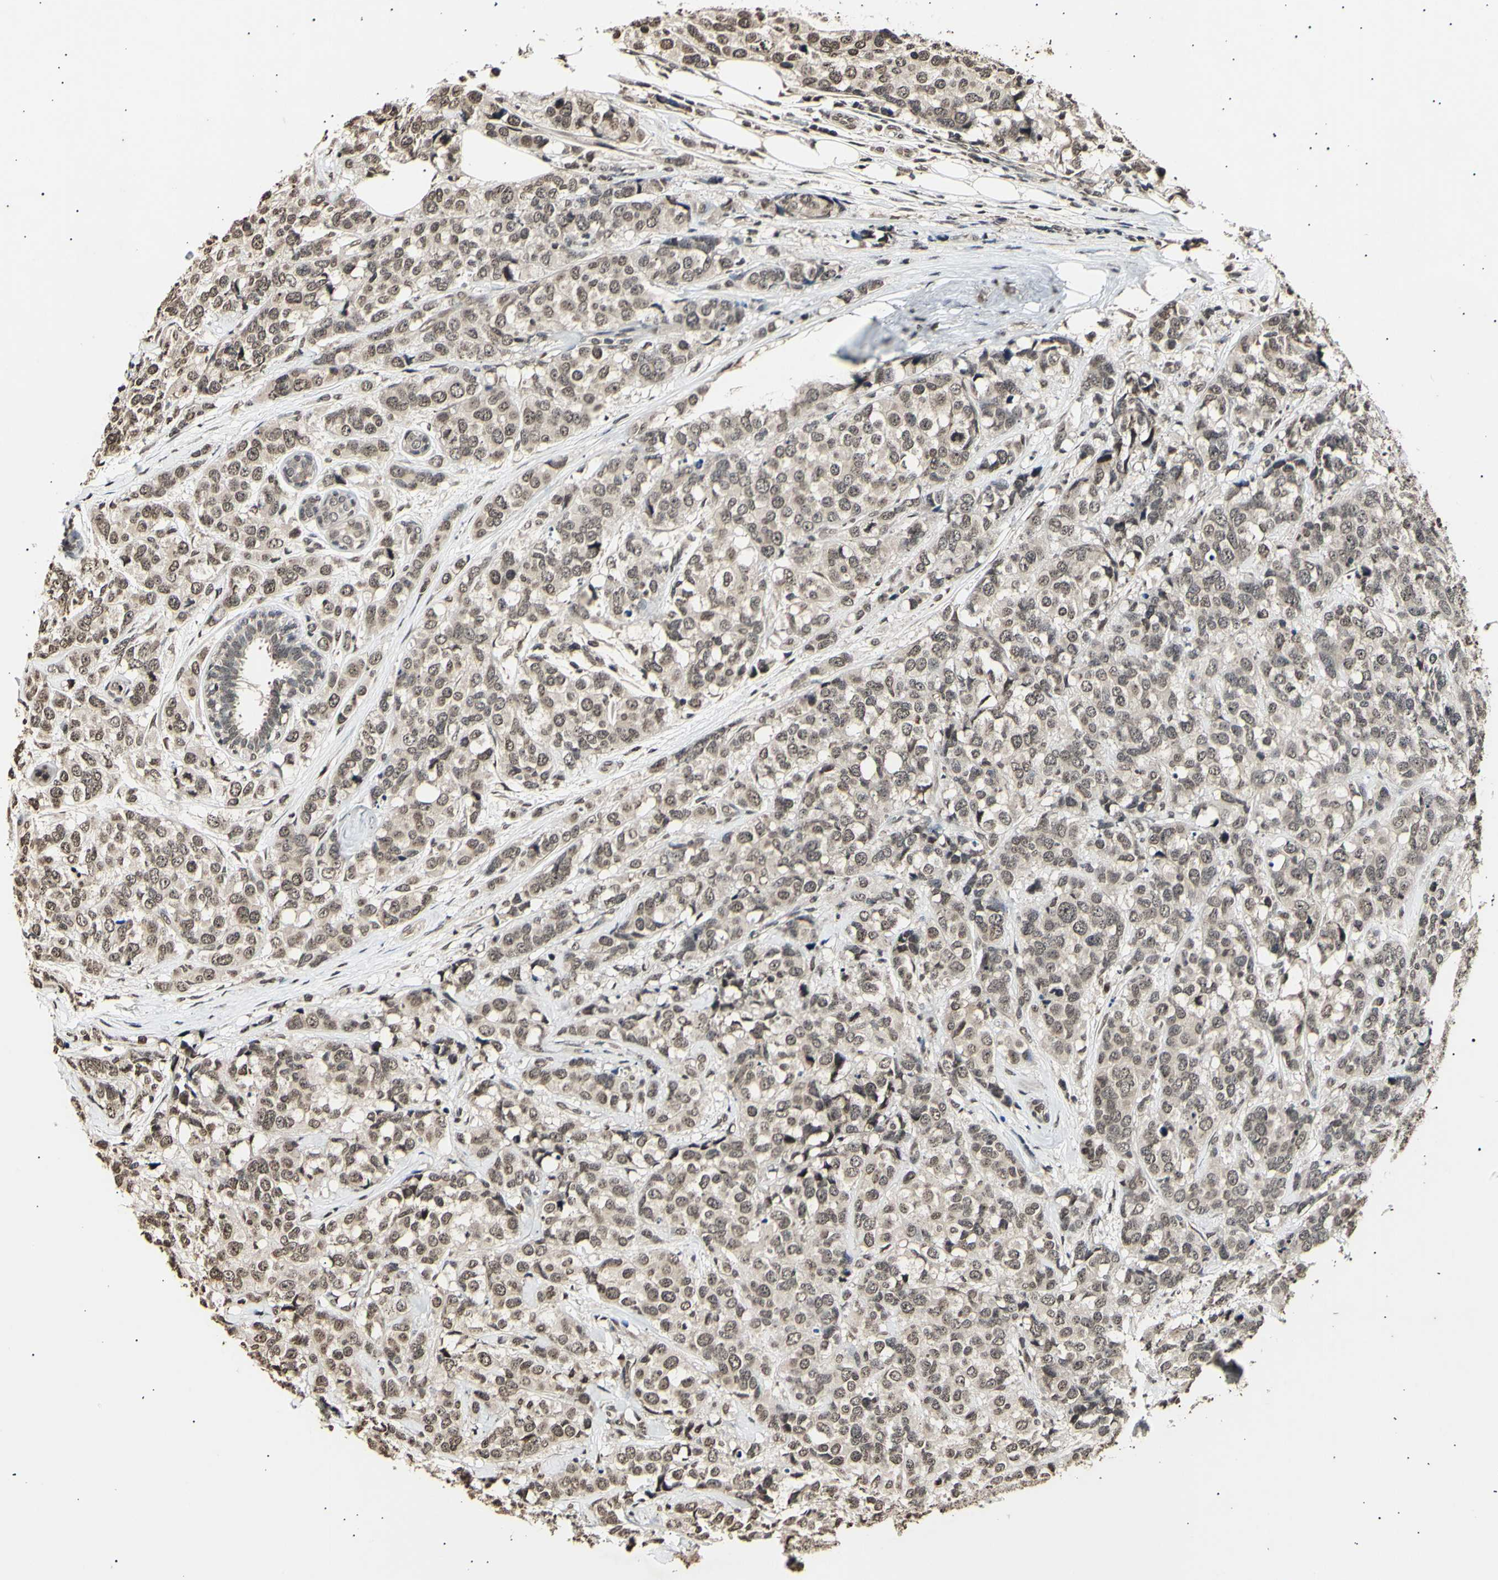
{"staining": {"intensity": "moderate", "quantity": ">75%", "location": "cytoplasmic/membranous,nuclear"}, "tissue": "breast cancer", "cell_type": "Tumor cells", "image_type": "cancer", "snomed": [{"axis": "morphology", "description": "Lobular carcinoma"}, {"axis": "topography", "description": "Breast"}], "caption": "Tumor cells show medium levels of moderate cytoplasmic/membranous and nuclear expression in about >75% of cells in human breast cancer (lobular carcinoma).", "gene": "ANAPC7", "patient": {"sex": "female", "age": 59}}